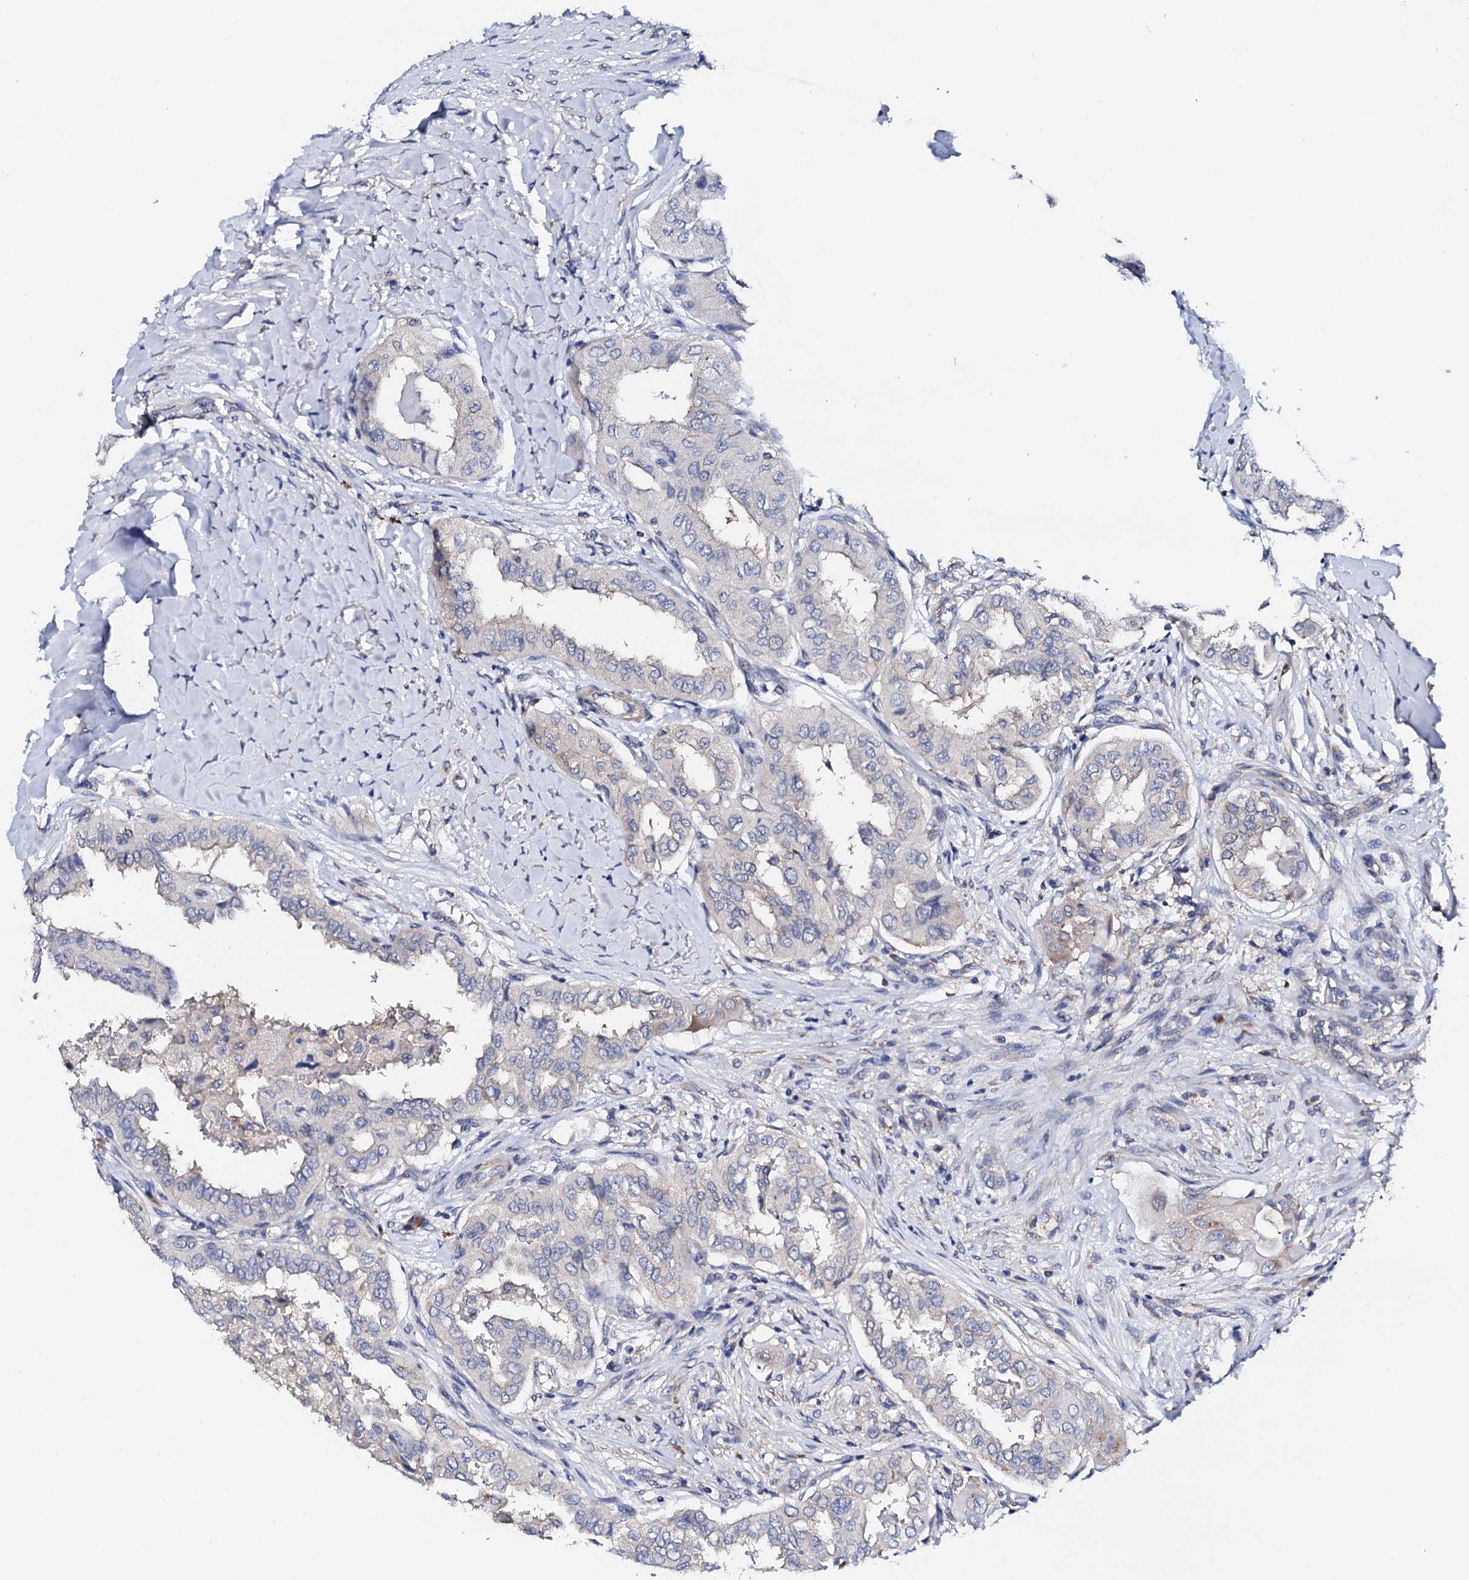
{"staining": {"intensity": "negative", "quantity": "none", "location": "none"}, "tissue": "thyroid cancer", "cell_type": "Tumor cells", "image_type": "cancer", "snomed": [{"axis": "morphology", "description": "Papillary adenocarcinoma, NOS"}, {"axis": "topography", "description": "Thyroid gland"}], "caption": "A high-resolution image shows immunohistochemistry staining of thyroid cancer (papillary adenocarcinoma), which exhibits no significant expression in tumor cells. (Stains: DAB (3,3'-diaminobenzidine) immunohistochemistry (IHC) with hematoxylin counter stain, Microscopy: brightfield microscopy at high magnification).", "gene": "NUP58", "patient": {"sex": "female", "age": 59}}